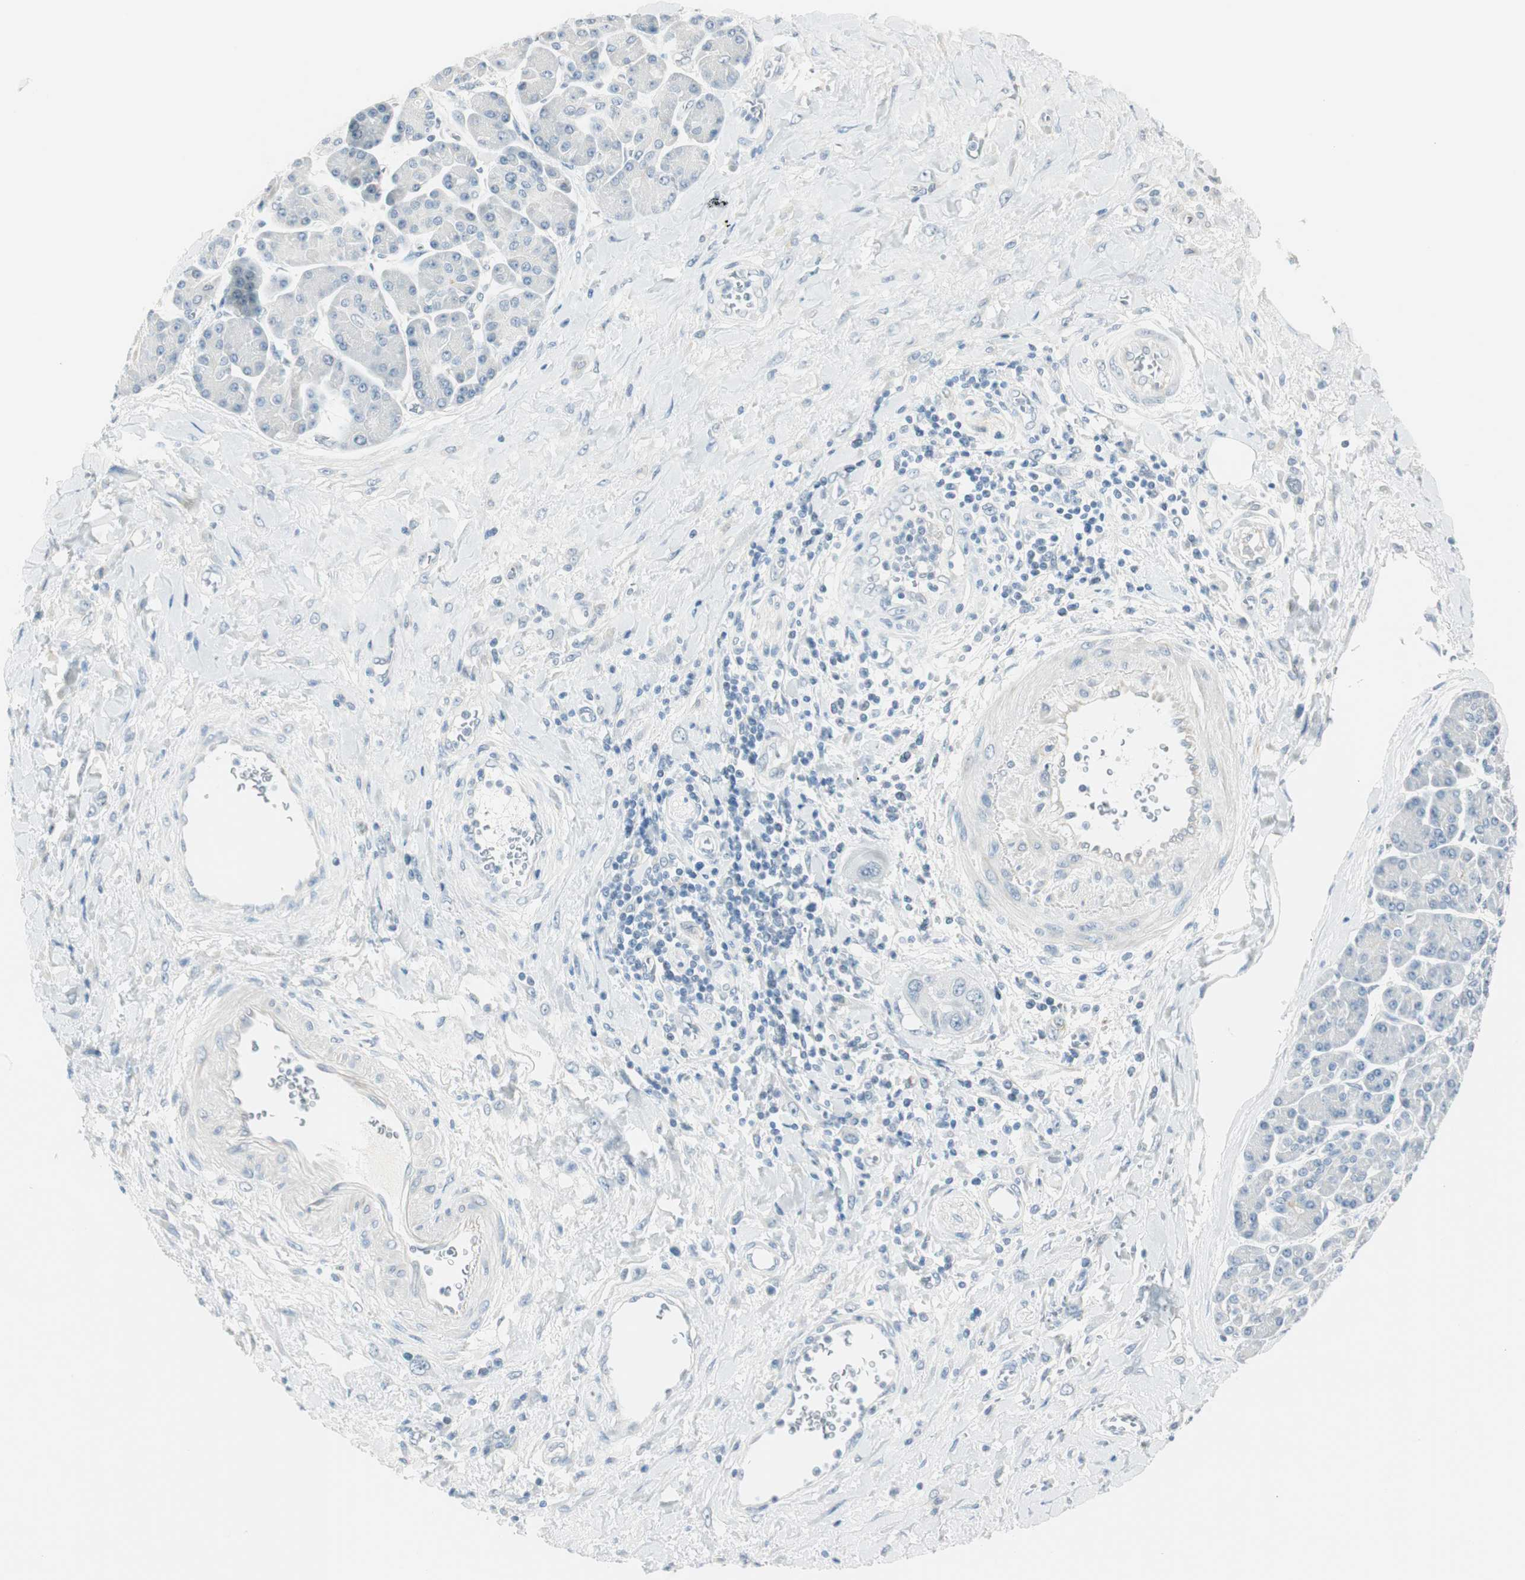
{"staining": {"intensity": "negative", "quantity": "none", "location": "none"}, "tissue": "pancreatic cancer", "cell_type": "Tumor cells", "image_type": "cancer", "snomed": [{"axis": "morphology", "description": "Adenocarcinoma, NOS"}, {"axis": "topography", "description": "Pancreas"}], "caption": "Pancreatic adenocarcinoma was stained to show a protein in brown. There is no significant staining in tumor cells.", "gene": "MLLT10", "patient": {"sex": "female", "age": 70}}